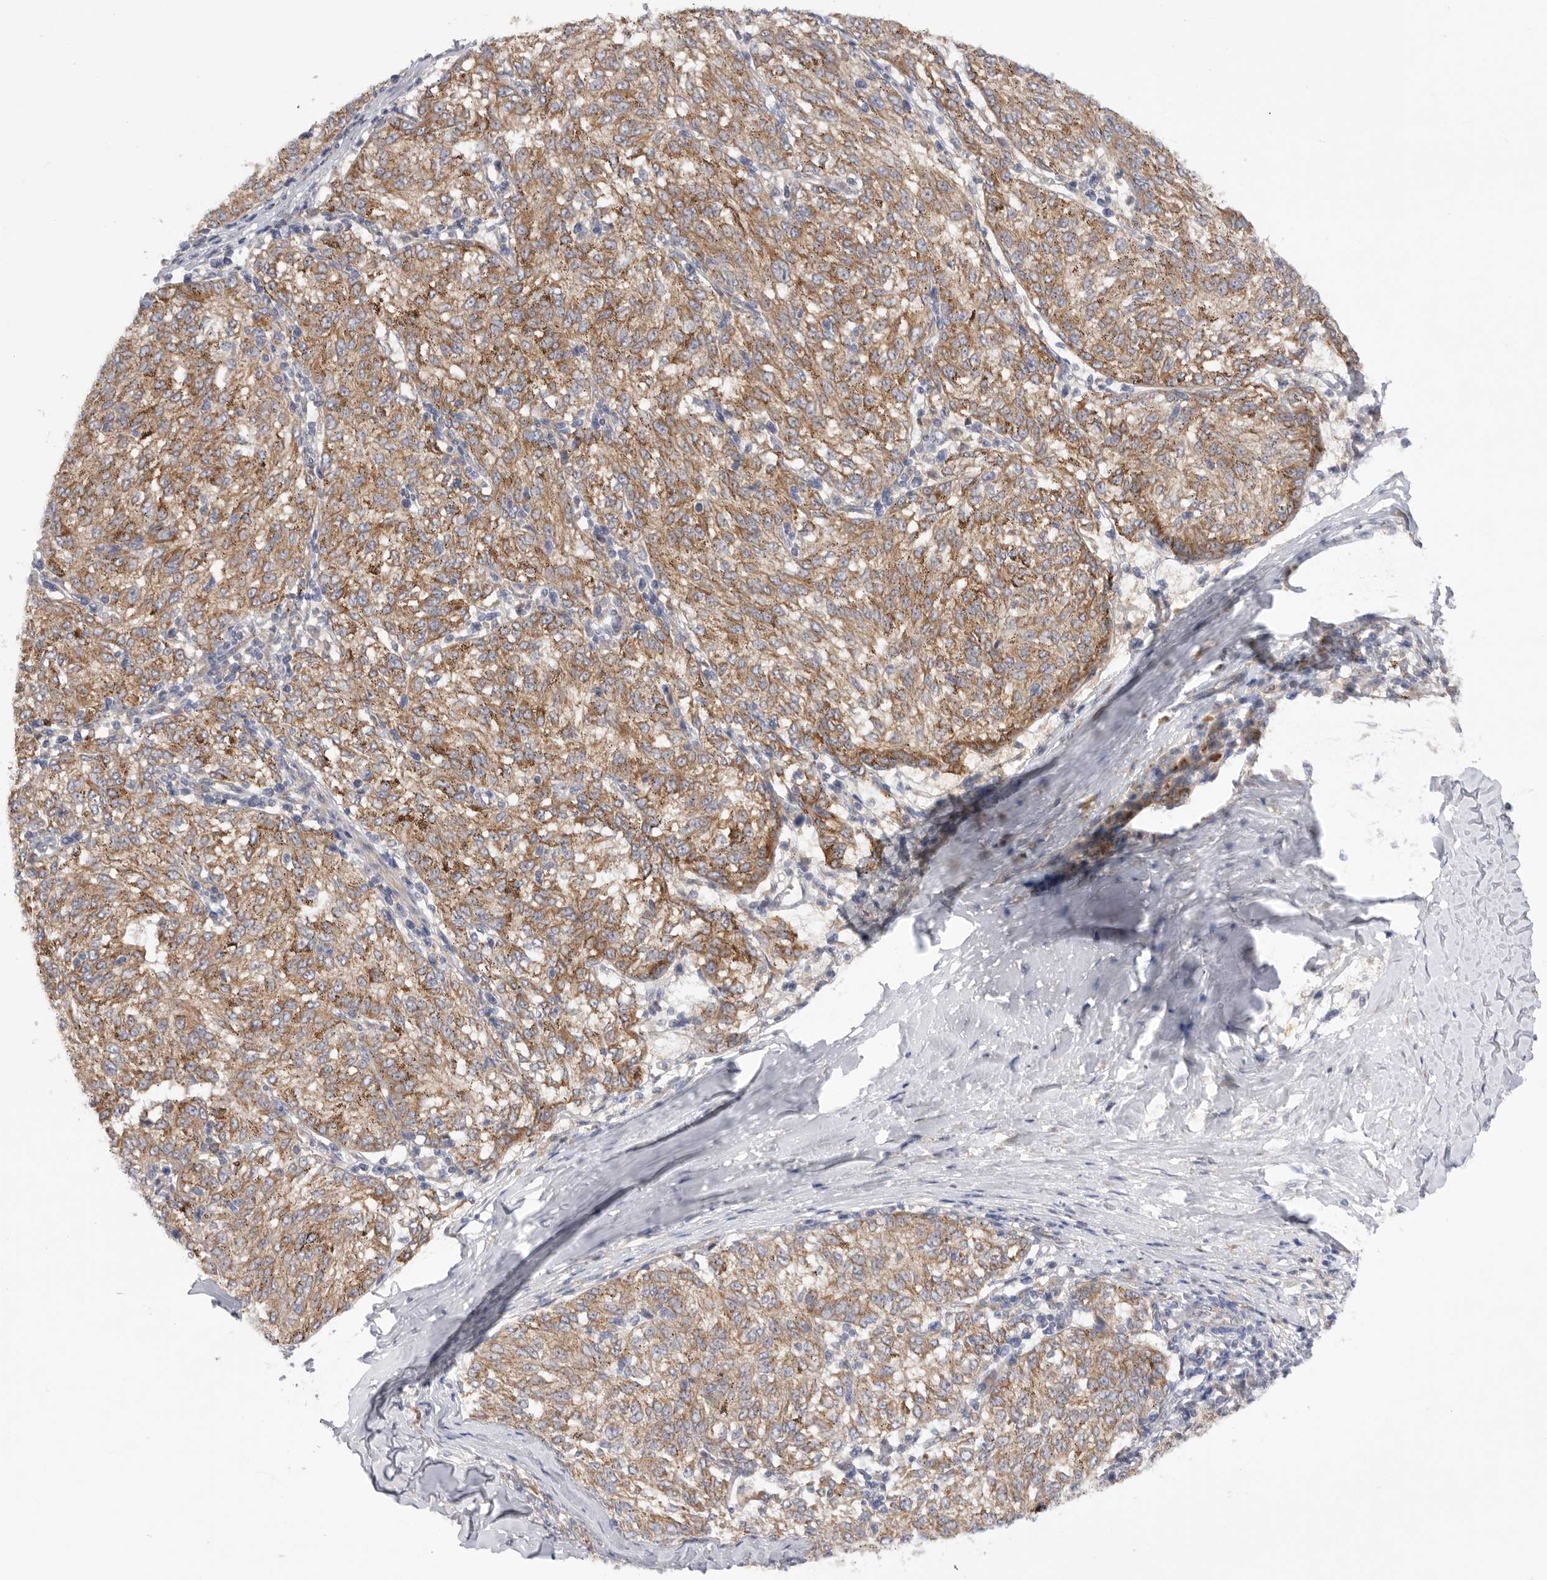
{"staining": {"intensity": "moderate", "quantity": ">75%", "location": "cytoplasmic/membranous"}, "tissue": "melanoma", "cell_type": "Tumor cells", "image_type": "cancer", "snomed": [{"axis": "morphology", "description": "Malignant melanoma, NOS"}, {"axis": "topography", "description": "Skin"}], "caption": "Immunohistochemistry (IHC) staining of malignant melanoma, which displays medium levels of moderate cytoplasmic/membranous positivity in about >75% of tumor cells indicating moderate cytoplasmic/membranous protein positivity. The staining was performed using DAB (3,3'-diaminobenzidine) (brown) for protein detection and nuclei were counterstained in hematoxylin (blue).", "gene": "MTFR1L", "patient": {"sex": "female", "age": 72}}